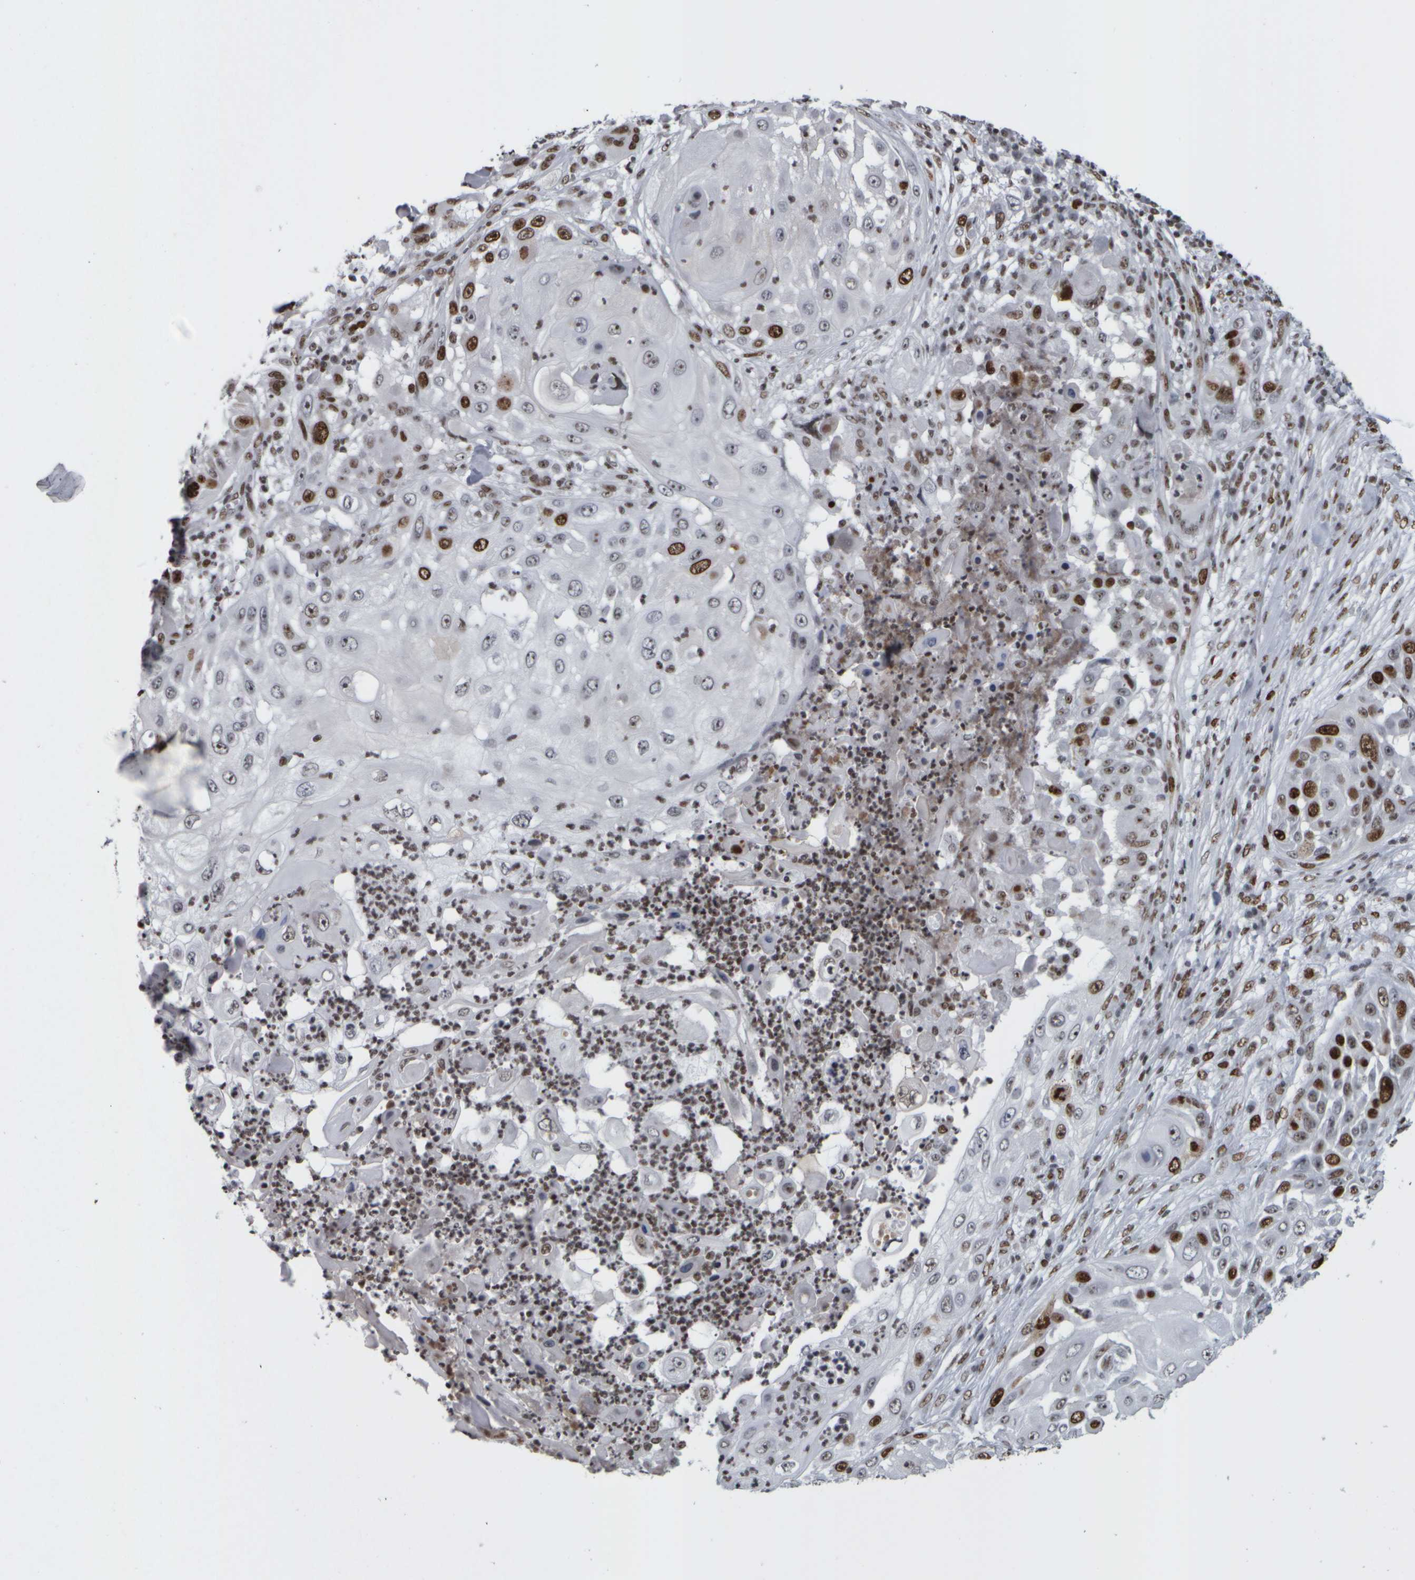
{"staining": {"intensity": "strong", "quantity": "25%-75%", "location": "nuclear"}, "tissue": "skin cancer", "cell_type": "Tumor cells", "image_type": "cancer", "snomed": [{"axis": "morphology", "description": "Squamous cell carcinoma, NOS"}, {"axis": "topography", "description": "Skin"}], "caption": "A histopathology image showing strong nuclear expression in about 25%-75% of tumor cells in squamous cell carcinoma (skin), as visualized by brown immunohistochemical staining.", "gene": "TOP2B", "patient": {"sex": "female", "age": 44}}